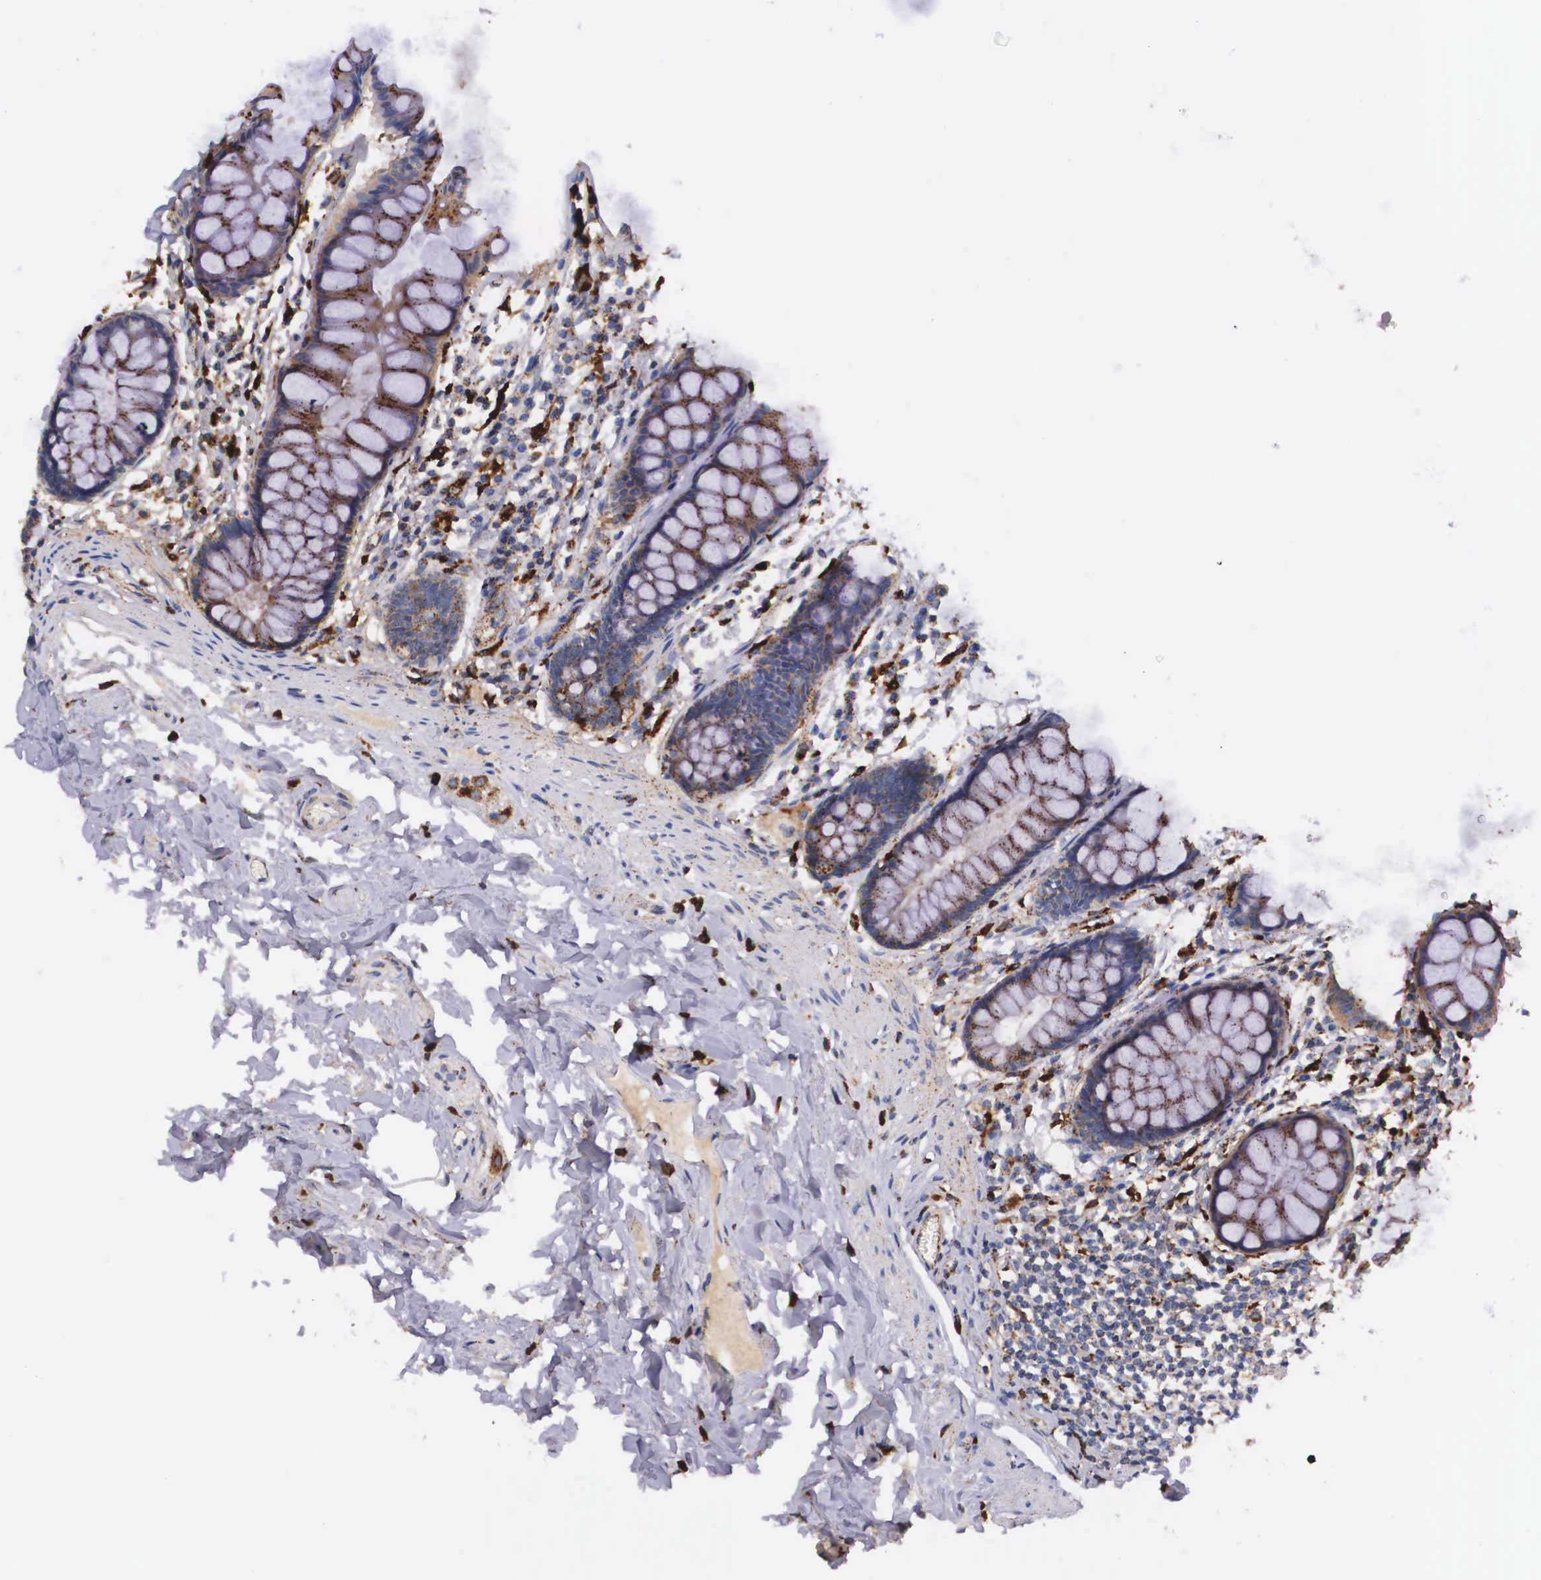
{"staining": {"intensity": "weak", "quantity": "25%-75%", "location": "cytoplasmic/membranous"}, "tissue": "rectum", "cell_type": "Glandular cells", "image_type": "normal", "snomed": [{"axis": "morphology", "description": "Normal tissue, NOS"}, {"axis": "topography", "description": "Rectum"}], "caption": "Human rectum stained with a brown dye displays weak cytoplasmic/membranous positive staining in approximately 25%-75% of glandular cells.", "gene": "NAGA", "patient": {"sex": "male", "age": 86}}